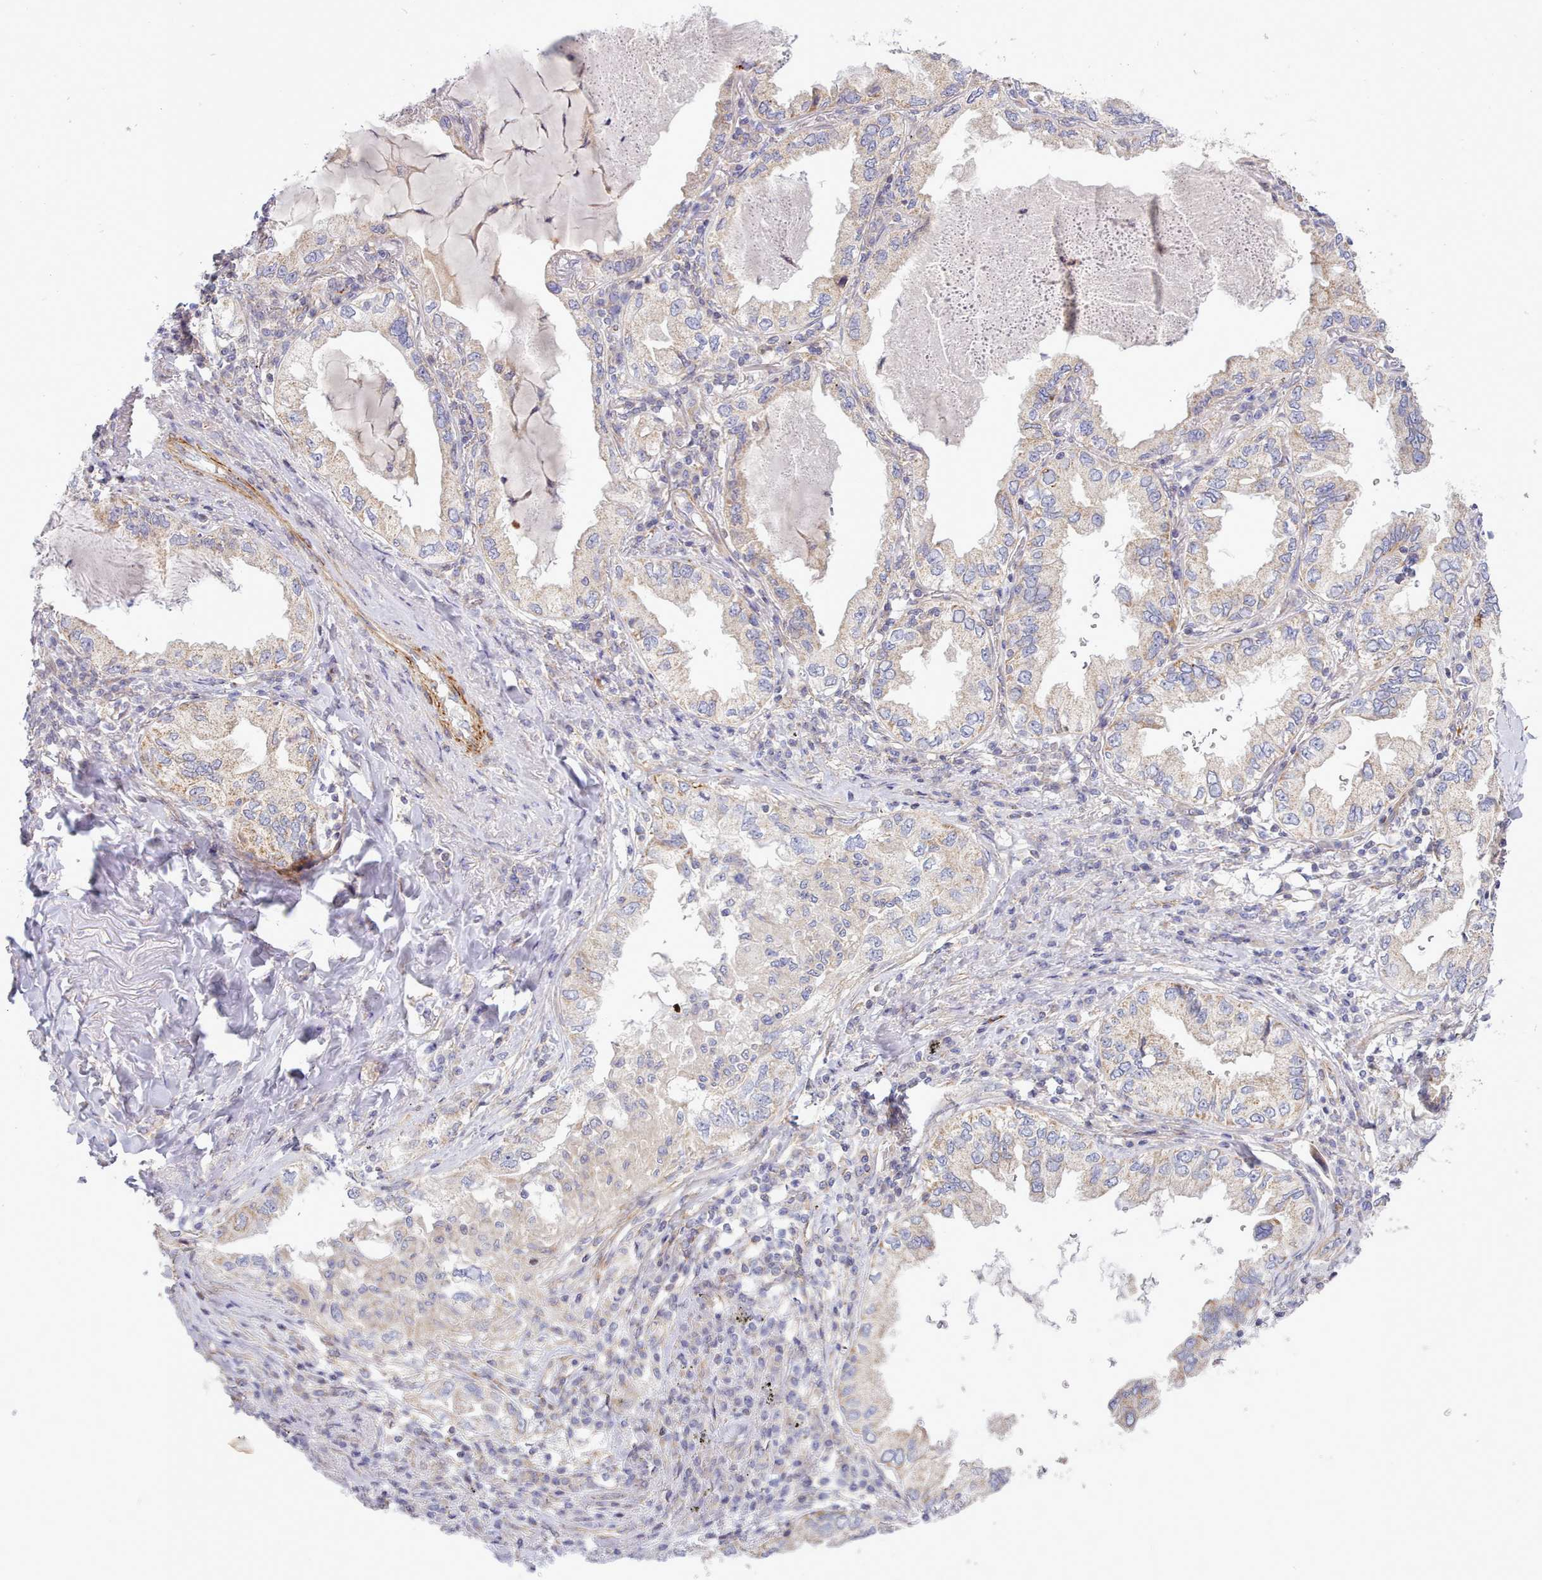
{"staining": {"intensity": "moderate", "quantity": "25%-75%", "location": "cytoplasmic/membranous"}, "tissue": "lung cancer", "cell_type": "Tumor cells", "image_type": "cancer", "snomed": [{"axis": "morphology", "description": "Adenocarcinoma, NOS"}, {"axis": "topography", "description": "Lung"}], "caption": "A photomicrograph showing moderate cytoplasmic/membranous expression in approximately 25%-75% of tumor cells in lung adenocarcinoma, as visualized by brown immunohistochemical staining.", "gene": "MRPL21", "patient": {"sex": "female", "age": 69}}